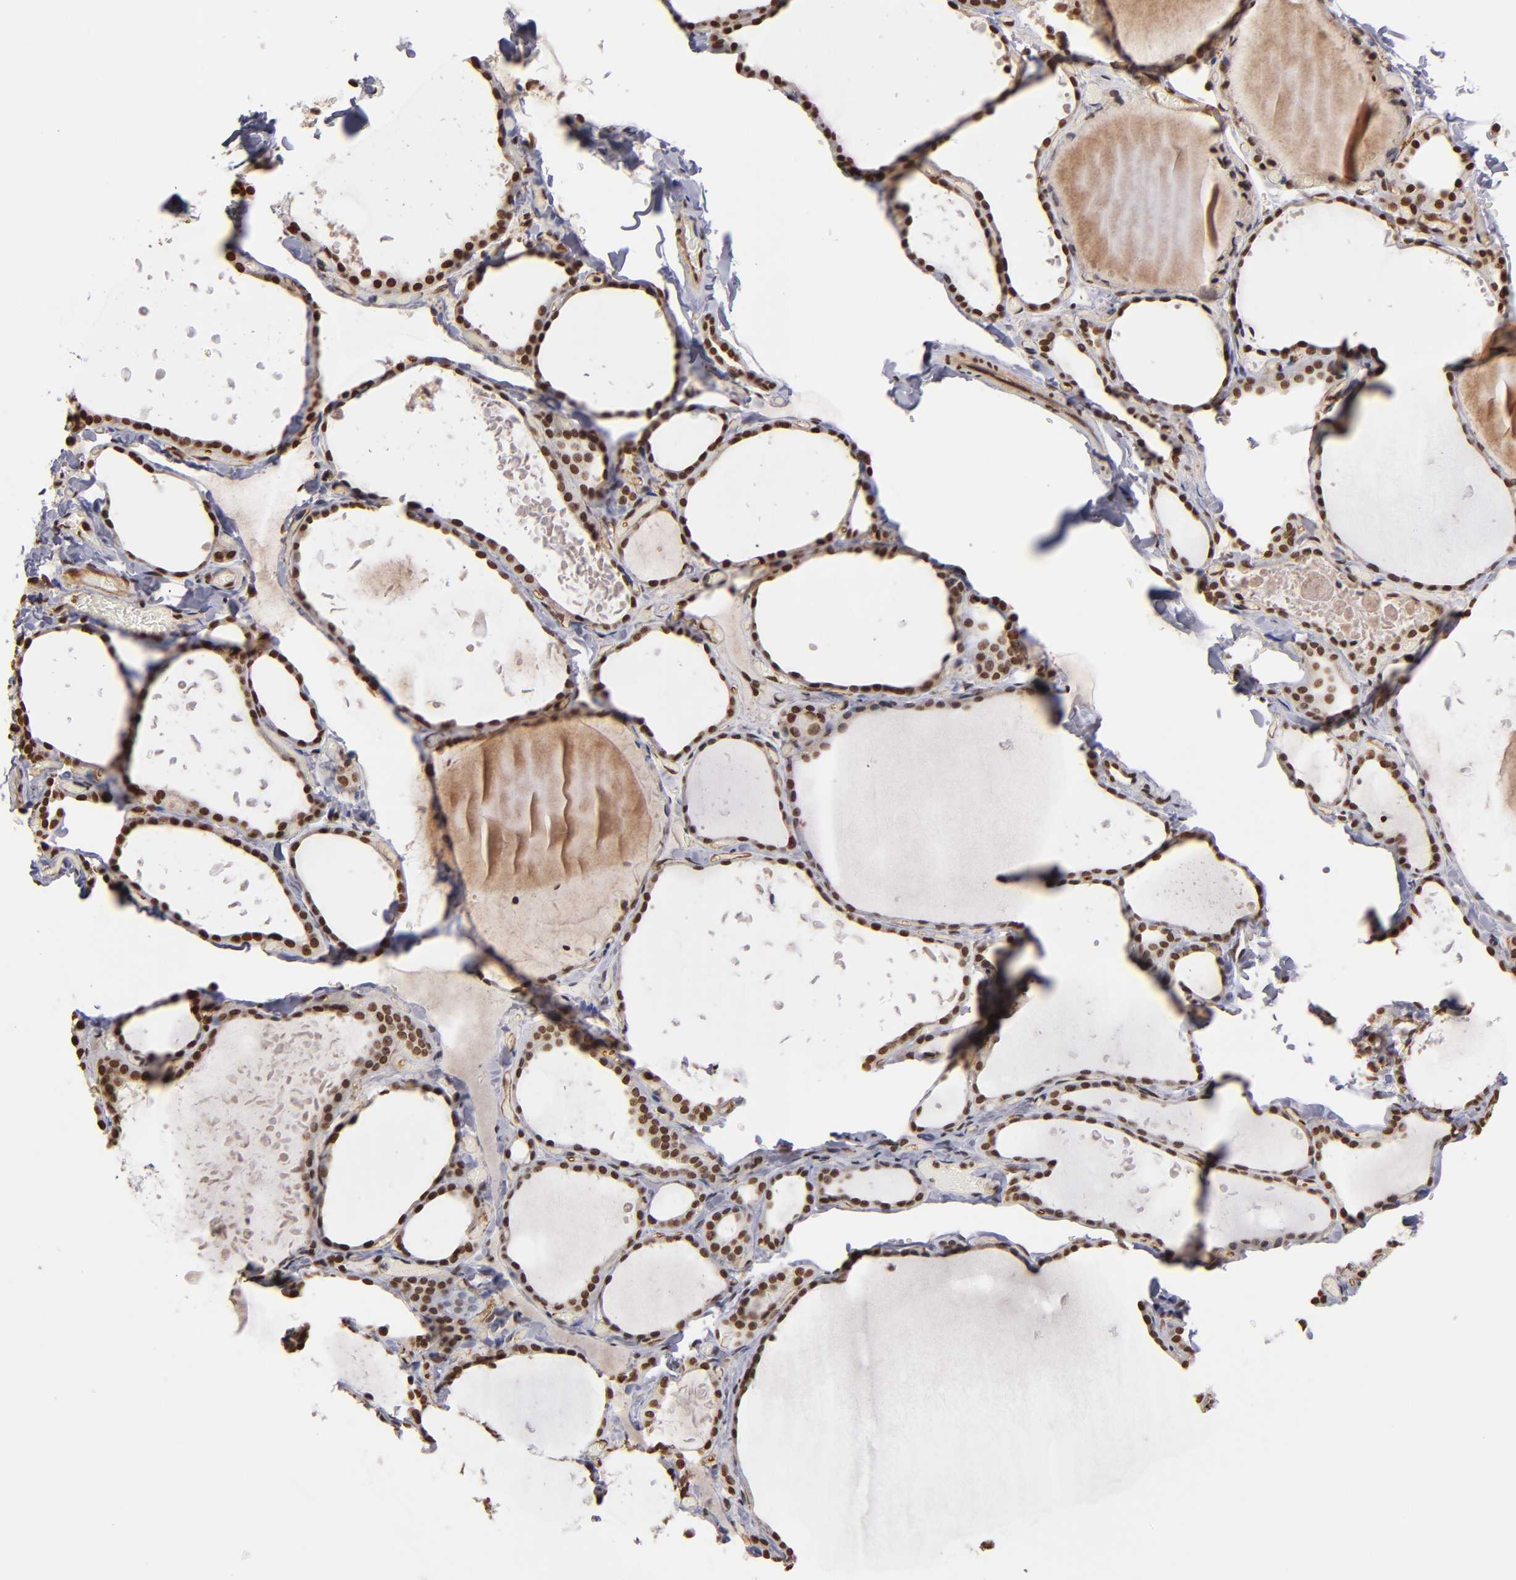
{"staining": {"intensity": "moderate", "quantity": ">75%", "location": "nuclear"}, "tissue": "thyroid gland", "cell_type": "Glandular cells", "image_type": "normal", "snomed": [{"axis": "morphology", "description": "Normal tissue, NOS"}, {"axis": "topography", "description": "Thyroid gland"}], "caption": "This photomicrograph displays immunohistochemistry staining of benign human thyroid gland, with medium moderate nuclear positivity in approximately >75% of glandular cells.", "gene": "ABL2", "patient": {"sex": "female", "age": 22}}